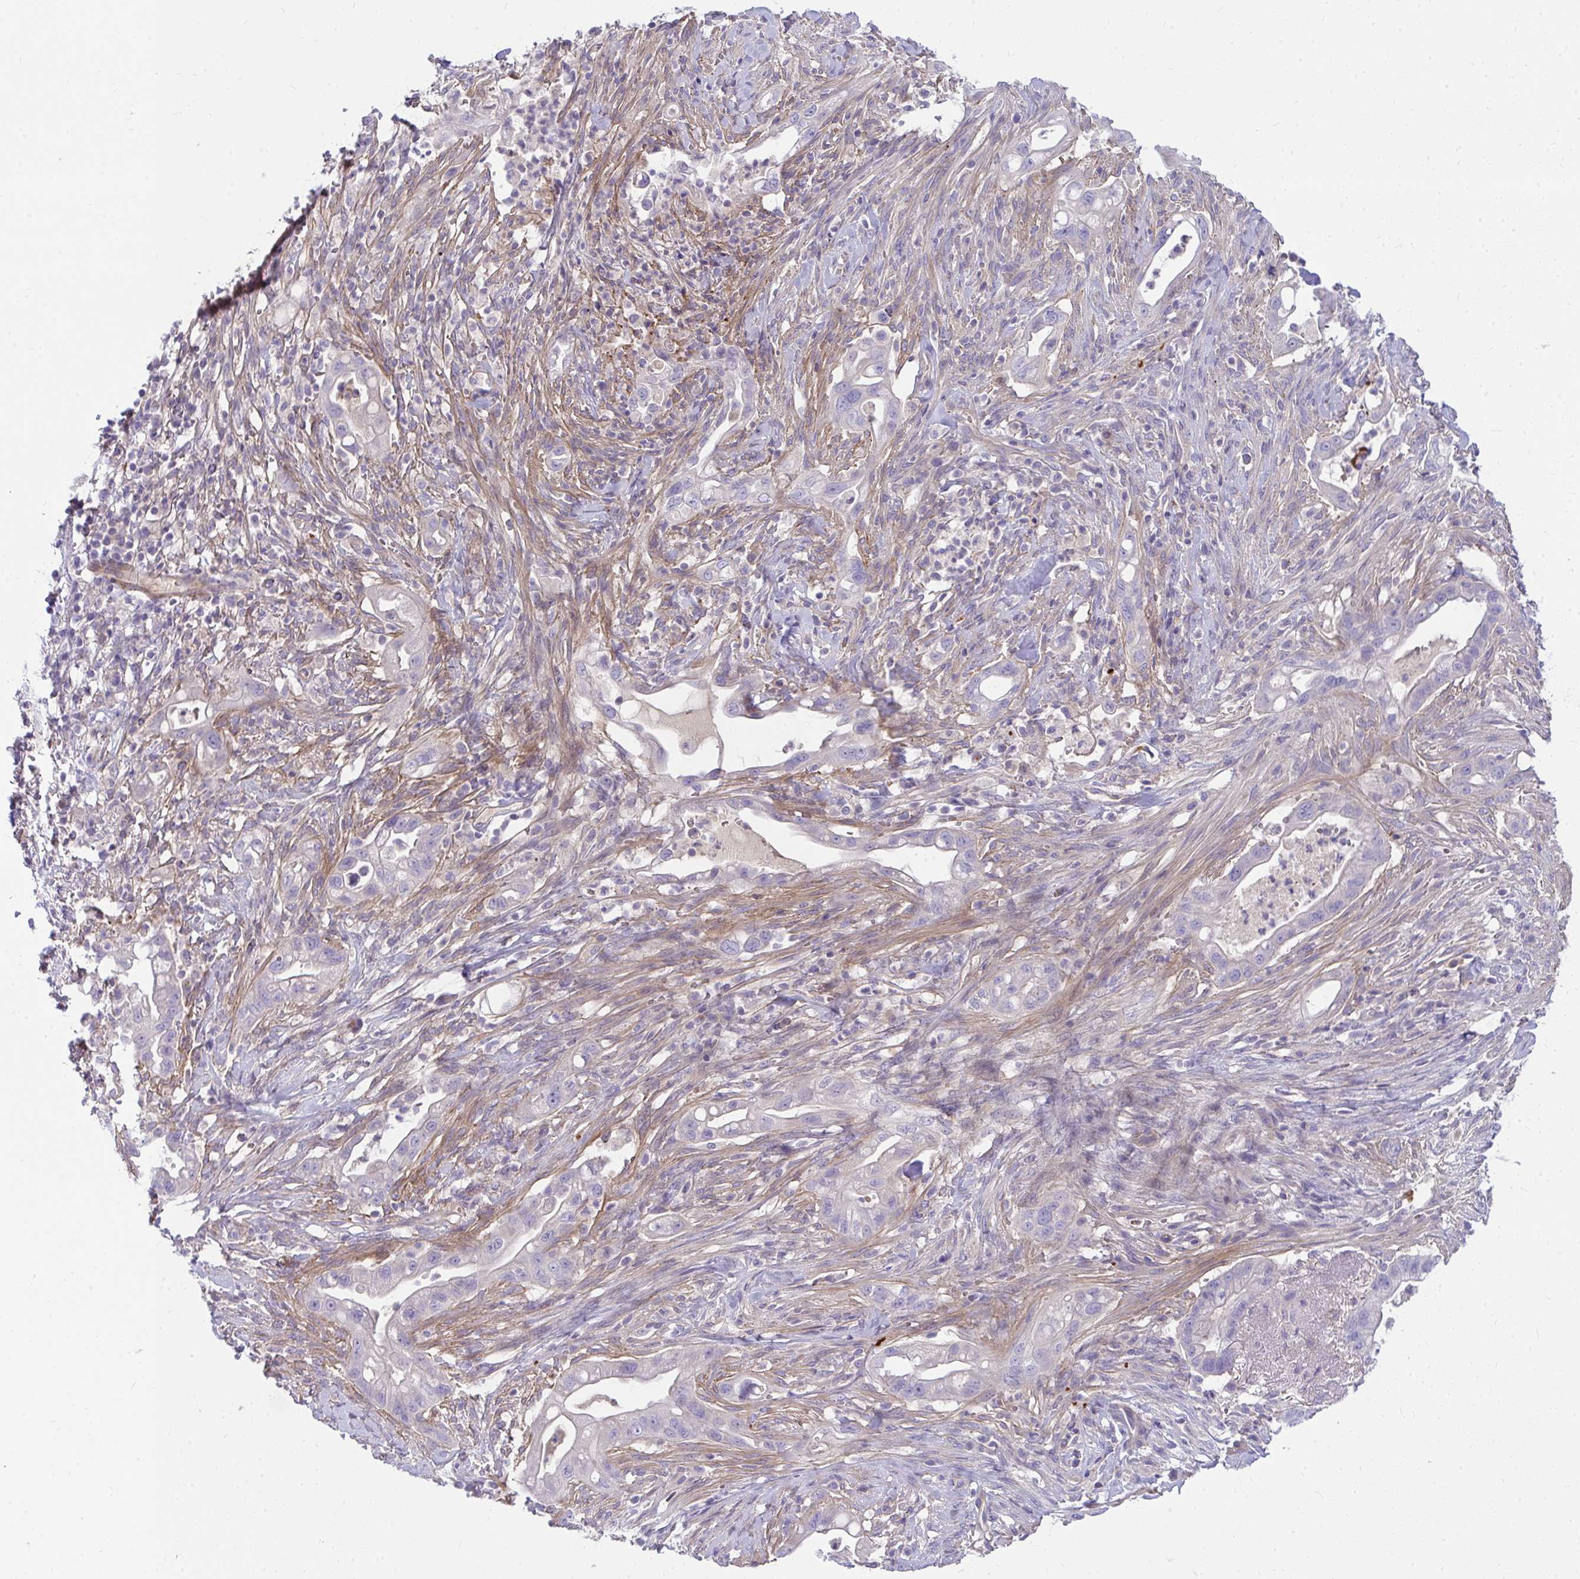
{"staining": {"intensity": "negative", "quantity": "none", "location": "none"}, "tissue": "pancreatic cancer", "cell_type": "Tumor cells", "image_type": "cancer", "snomed": [{"axis": "morphology", "description": "Adenocarcinoma, NOS"}, {"axis": "topography", "description": "Pancreas"}], "caption": "IHC histopathology image of human pancreatic adenocarcinoma stained for a protein (brown), which shows no expression in tumor cells.", "gene": "LRRC36", "patient": {"sex": "male", "age": 44}}